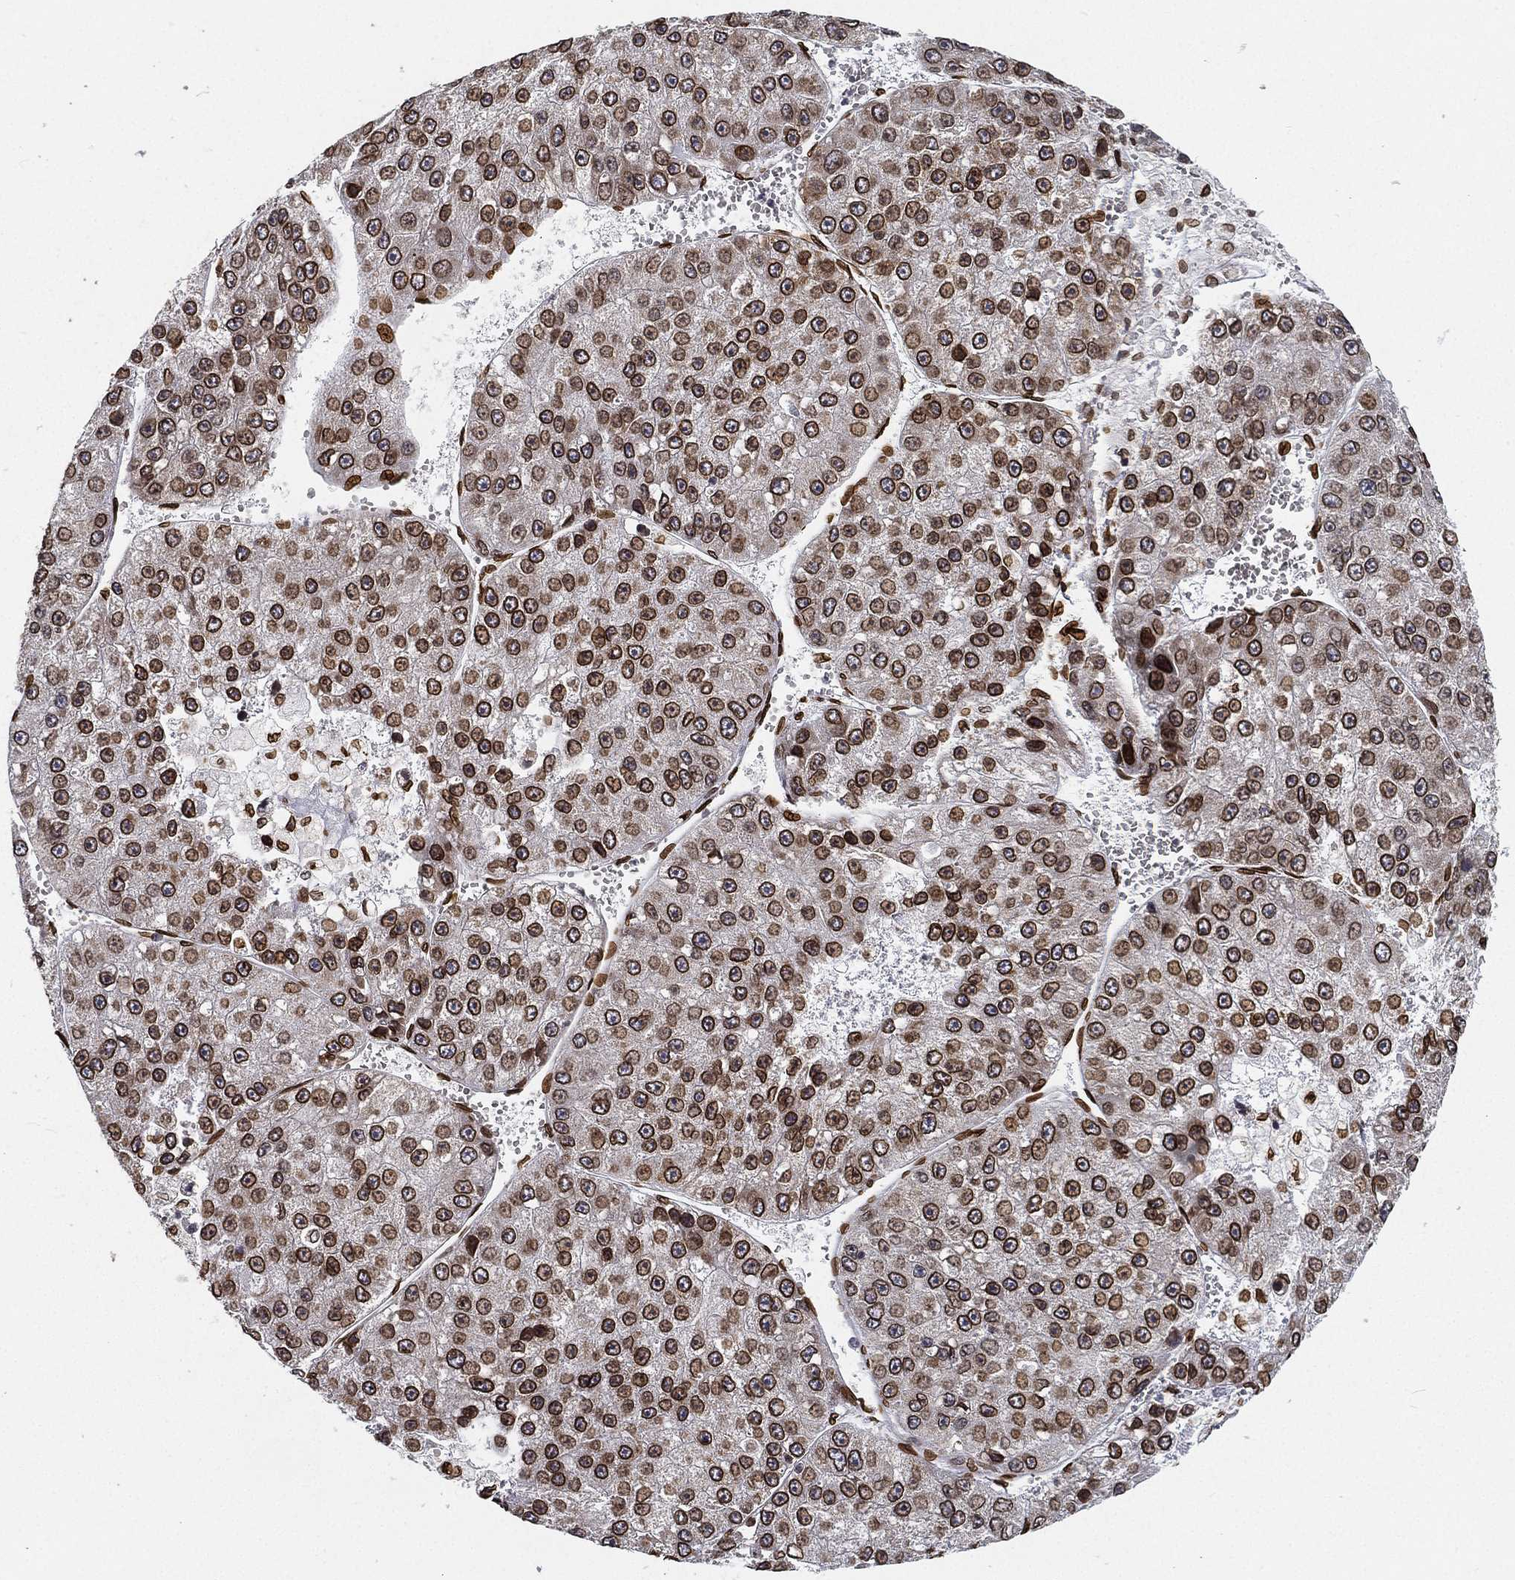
{"staining": {"intensity": "strong", "quantity": ">75%", "location": "cytoplasmic/membranous,nuclear"}, "tissue": "liver cancer", "cell_type": "Tumor cells", "image_type": "cancer", "snomed": [{"axis": "morphology", "description": "Carcinoma, Hepatocellular, NOS"}, {"axis": "topography", "description": "Liver"}], "caption": "Immunohistochemical staining of liver hepatocellular carcinoma reveals high levels of strong cytoplasmic/membranous and nuclear staining in about >75% of tumor cells. (brown staining indicates protein expression, while blue staining denotes nuclei).", "gene": "PALB2", "patient": {"sex": "female", "age": 73}}